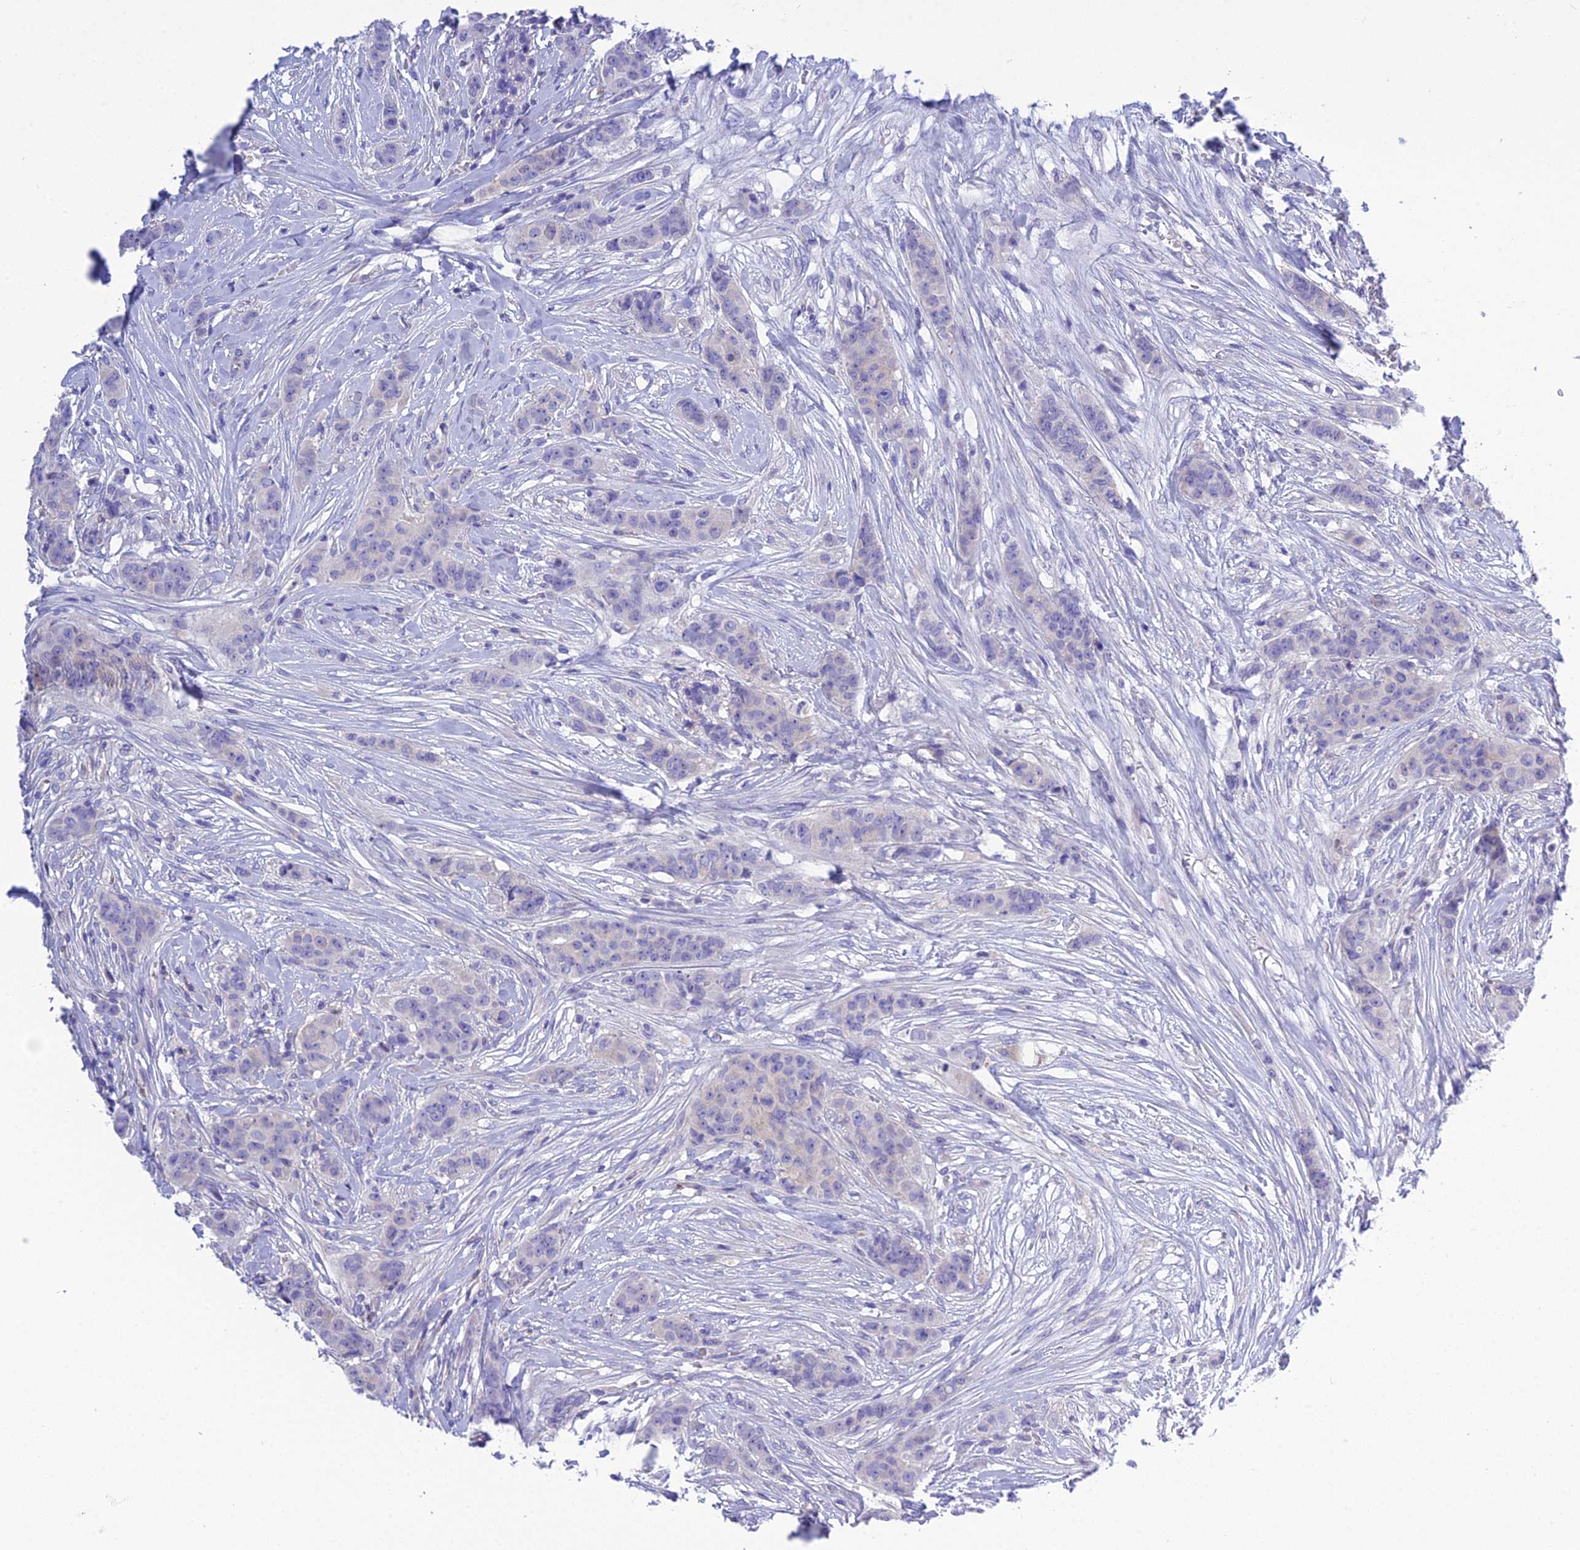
{"staining": {"intensity": "negative", "quantity": "none", "location": "none"}, "tissue": "breast cancer", "cell_type": "Tumor cells", "image_type": "cancer", "snomed": [{"axis": "morphology", "description": "Duct carcinoma"}, {"axis": "topography", "description": "Breast"}], "caption": "IHC photomicrograph of neoplastic tissue: human breast cancer stained with DAB shows no significant protein expression in tumor cells.", "gene": "KIAA0408", "patient": {"sex": "female", "age": 40}}